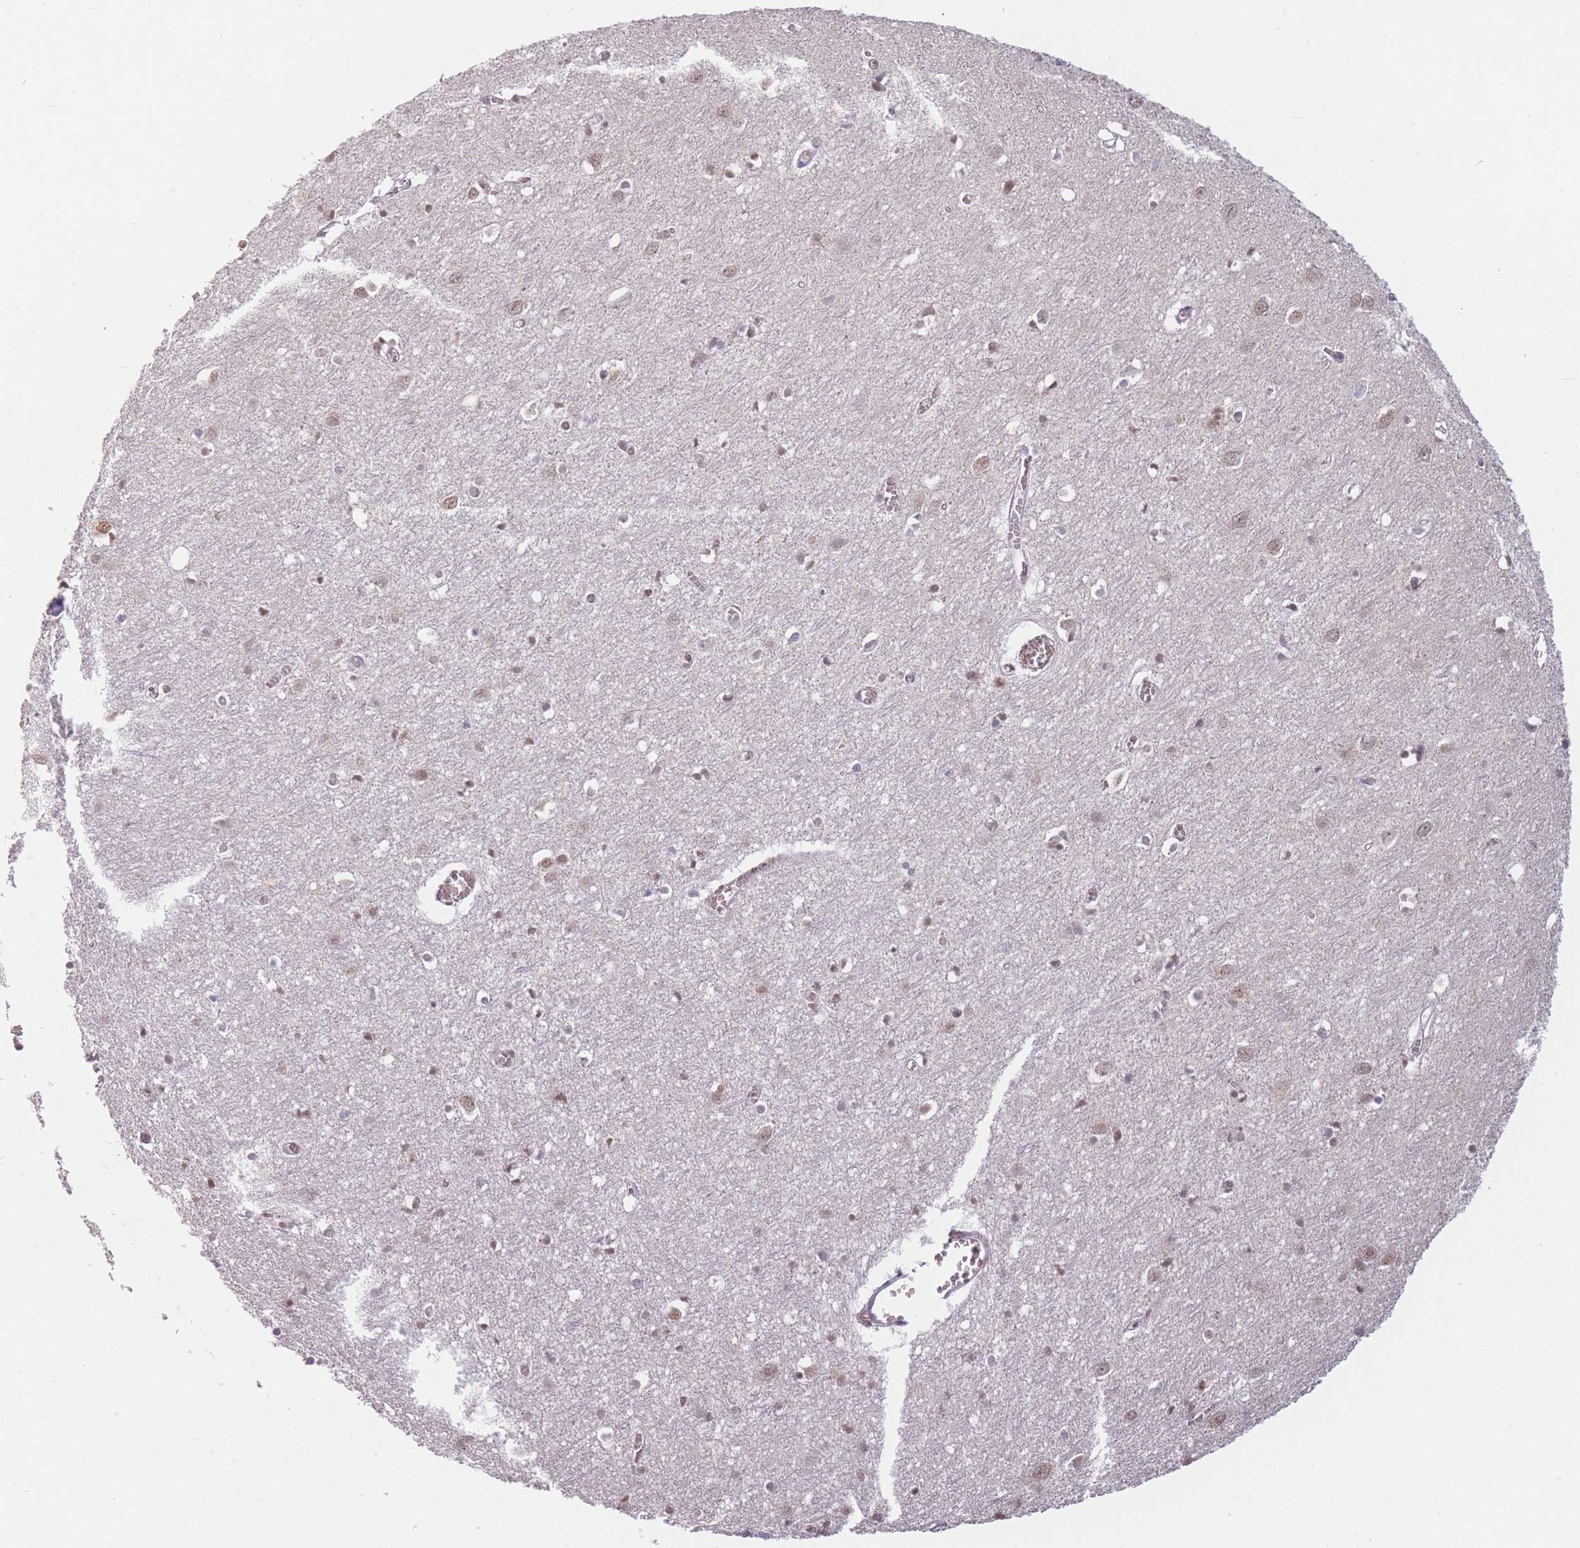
{"staining": {"intensity": "moderate", "quantity": ">75%", "location": "nuclear"}, "tissue": "cerebral cortex", "cell_type": "Endothelial cells", "image_type": "normal", "snomed": [{"axis": "morphology", "description": "Normal tissue, NOS"}, {"axis": "topography", "description": "Cerebral cortex"}], "caption": "This photomicrograph reveals IHC staining of unremarkable human cerebral cortex, with medium moderate nuclear expression in about >75% of endothelial cells.", "gene": "SUPT6H", "patient": {"sex": "female", "age": 64}}